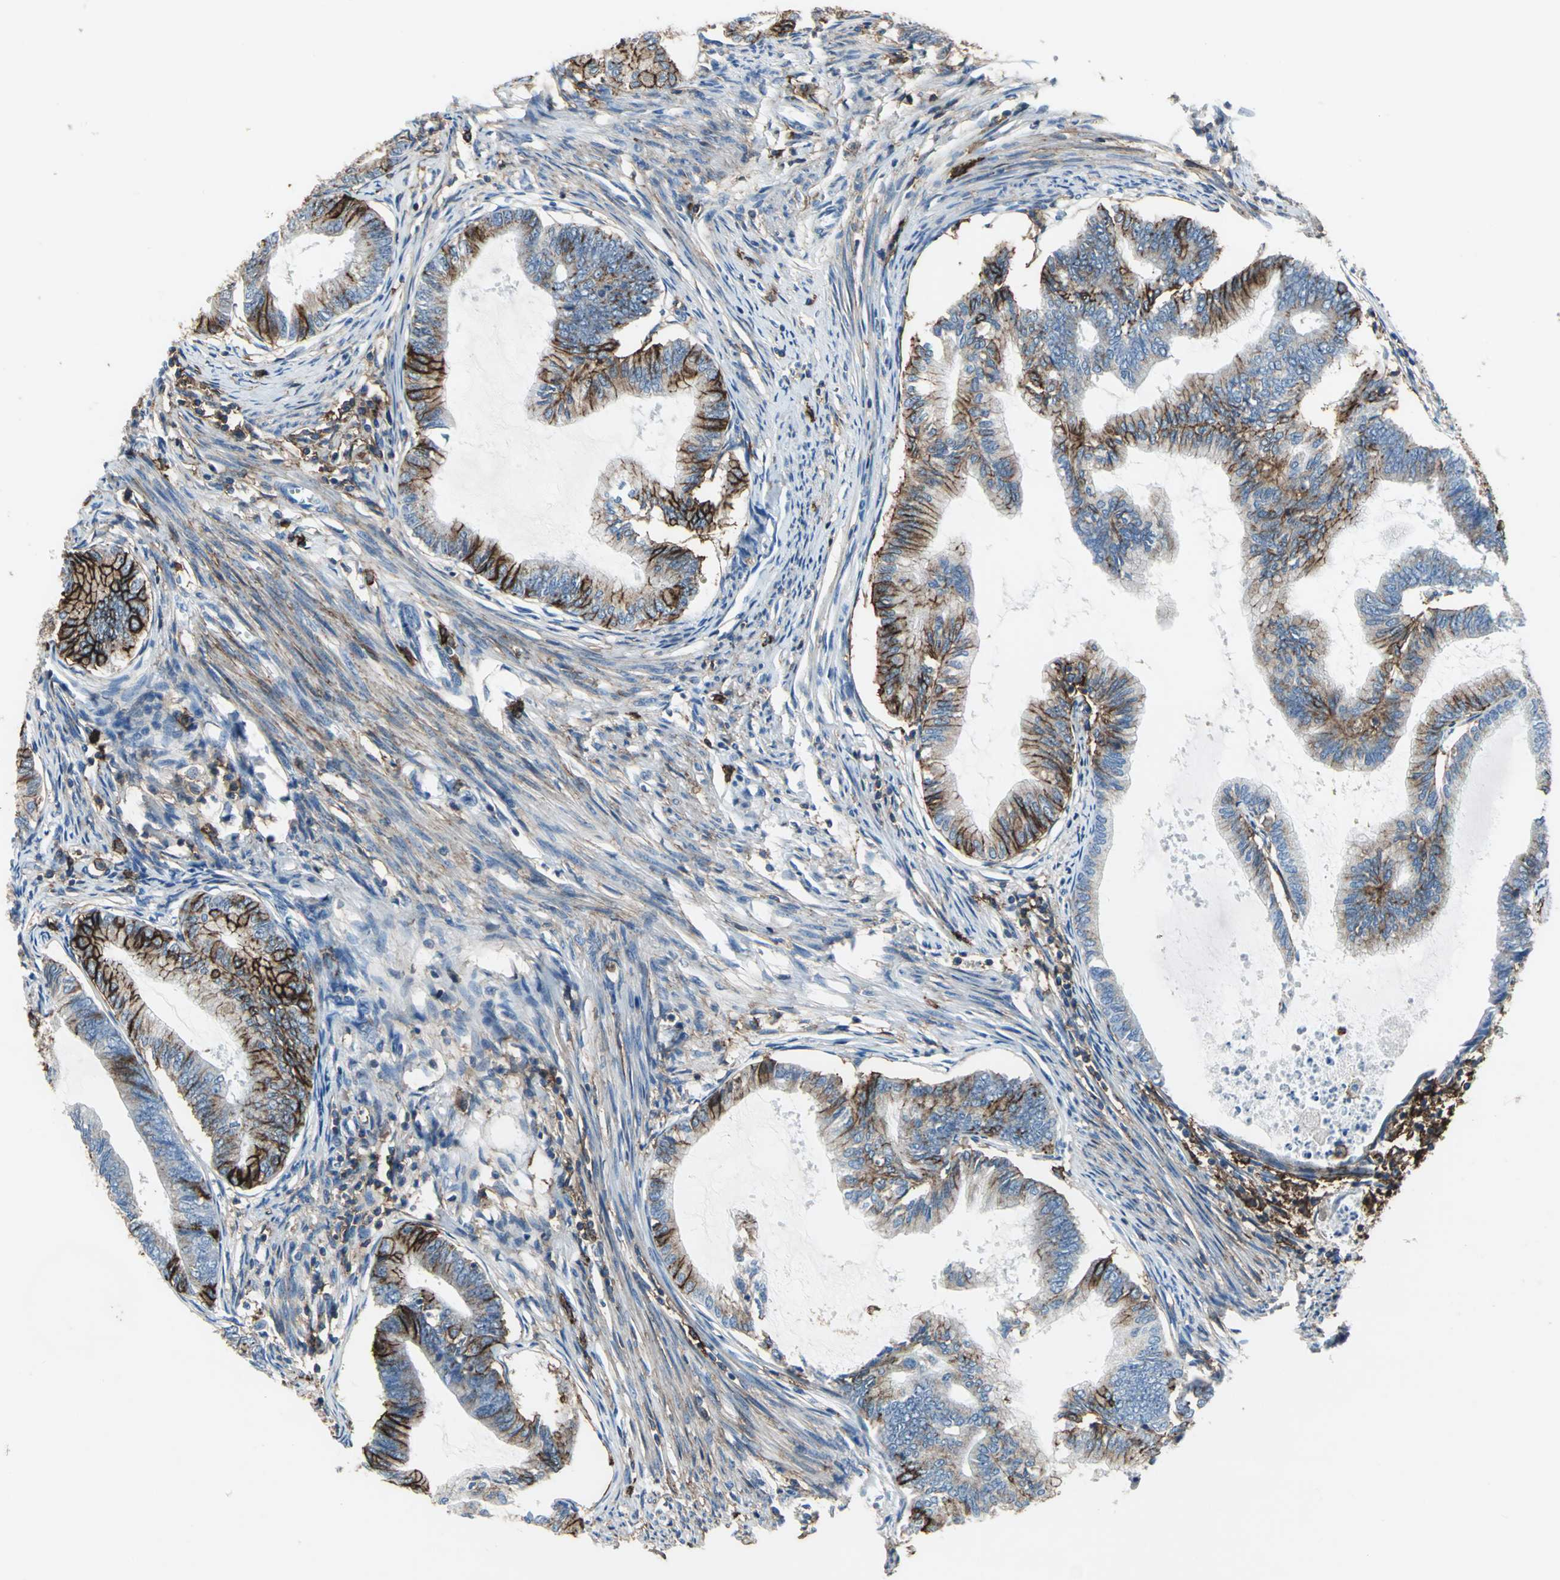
{"staining": {"intensity": "strong", "quantity": "25%-75%", "location": "cytoplasmic/membranous"}, "tissue": "endometrial cancer", "cell_type": "Tumor cells", "image_type": "cancer", "snomed": [{"axis": "morphology", "description": "Adenocarcinoma, NOS"}, {"axis": "topography", "description": "Endometrium"}], "caption": "Endometrial cancer (adenocarcinoma) stained with DAB (3,3'-diaminobenzidine) immunohistochemistry displays high levels of strong cytoplasmic/membranous positivity in approximately 25%-75% of tumor cells.", "gene": "CD44", "patient": {"sex": "female", "age": 86}}